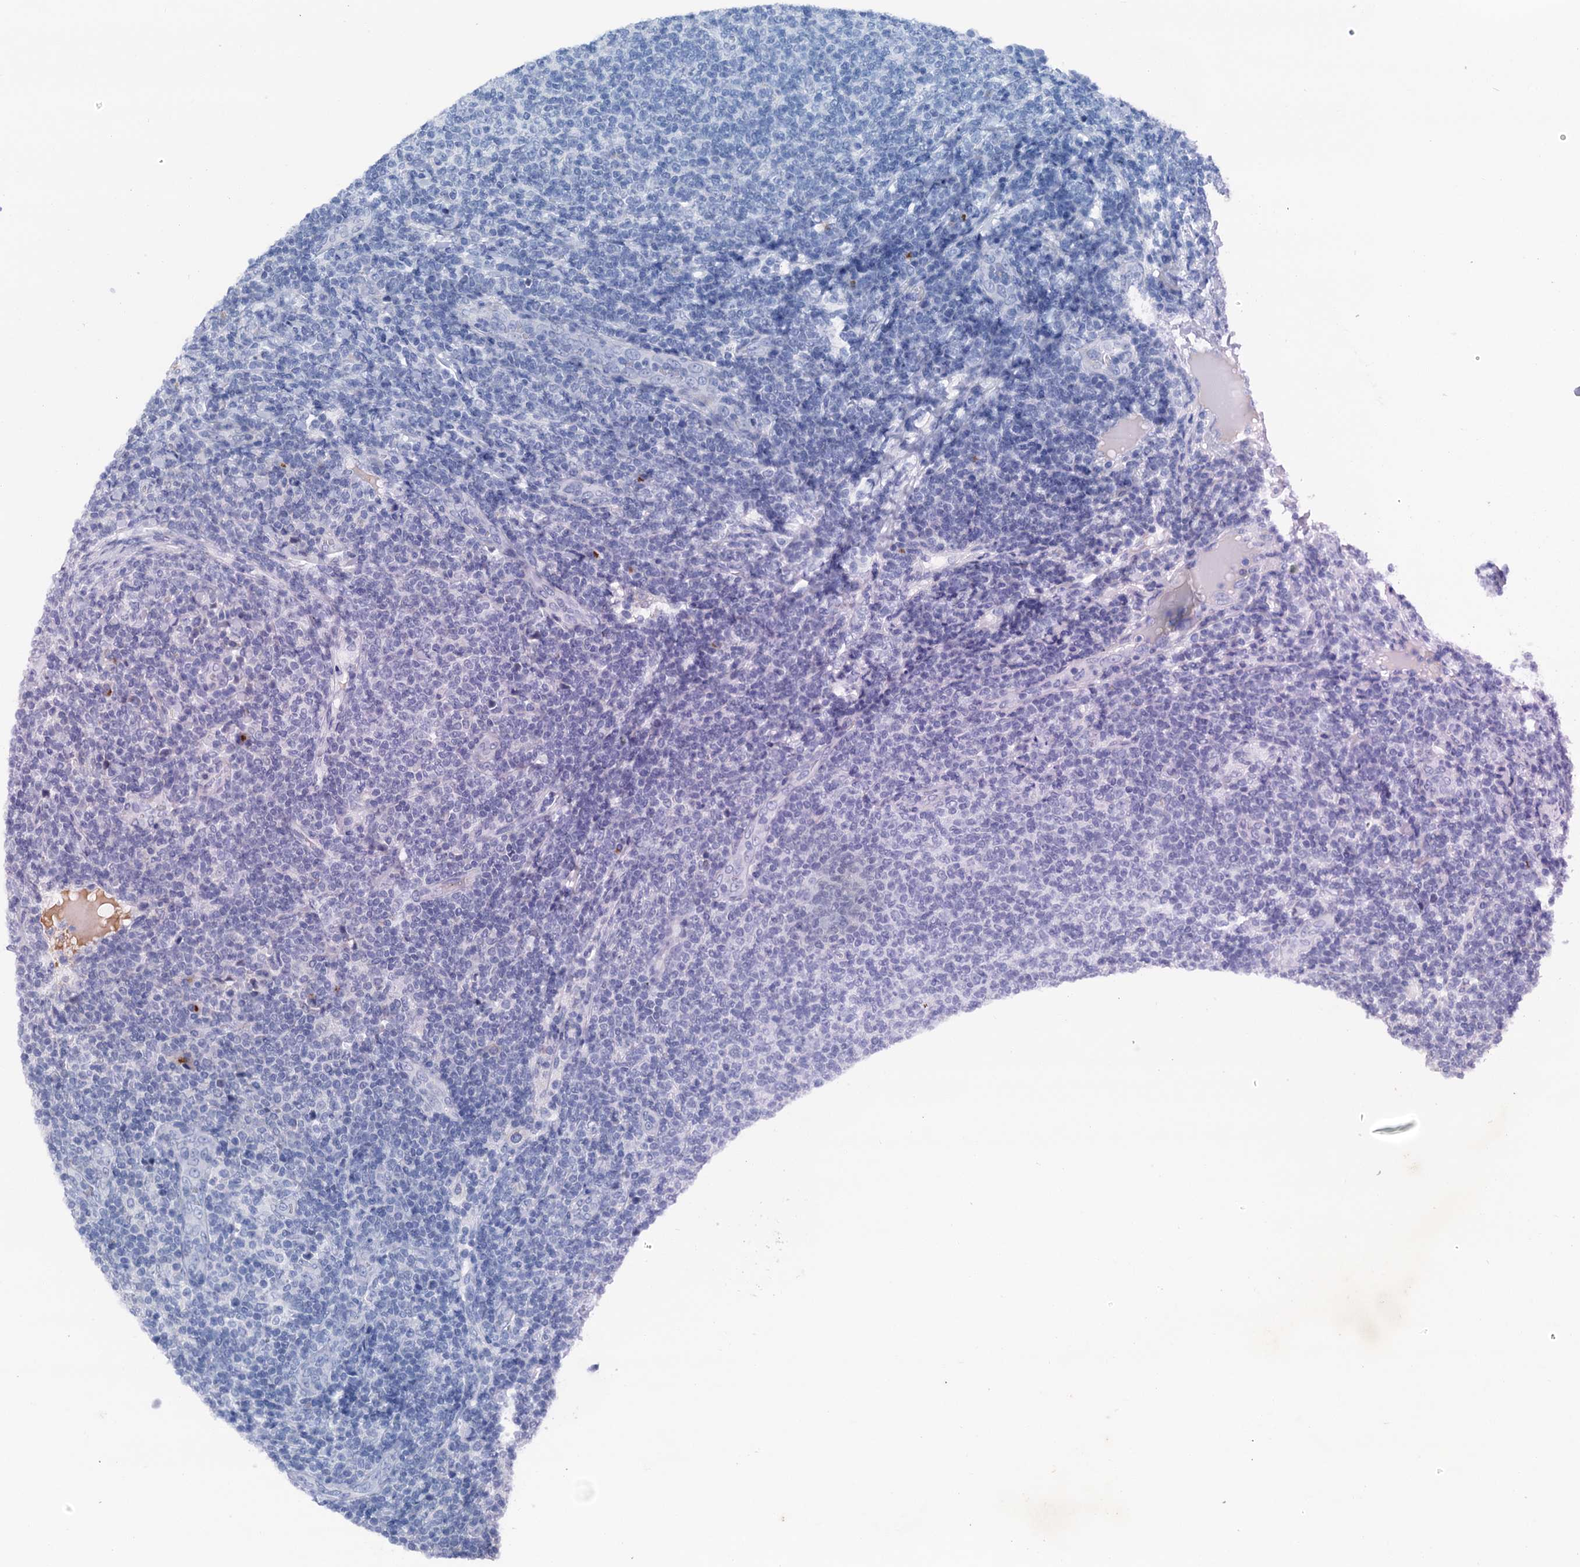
{"staining": {"intensity": "negative", "quantity": "none", "location": "none"}, "tissue": "lymphoma", "cell_type": "Tumor cells", "image_type": "cancer", "snomed": [{"axis": "morphology", "description": "Malignant lymphoma, non-Hodgkin's type, Low grade"}, {"axis": "topography", "description": "Lymph node"}], "caption": "Human lymphoma stained for a protein using IHC demonstrates no positivity in tumor cells.", "gene": "SHLD1", "patient": {"sex": "male", "age": 66}}